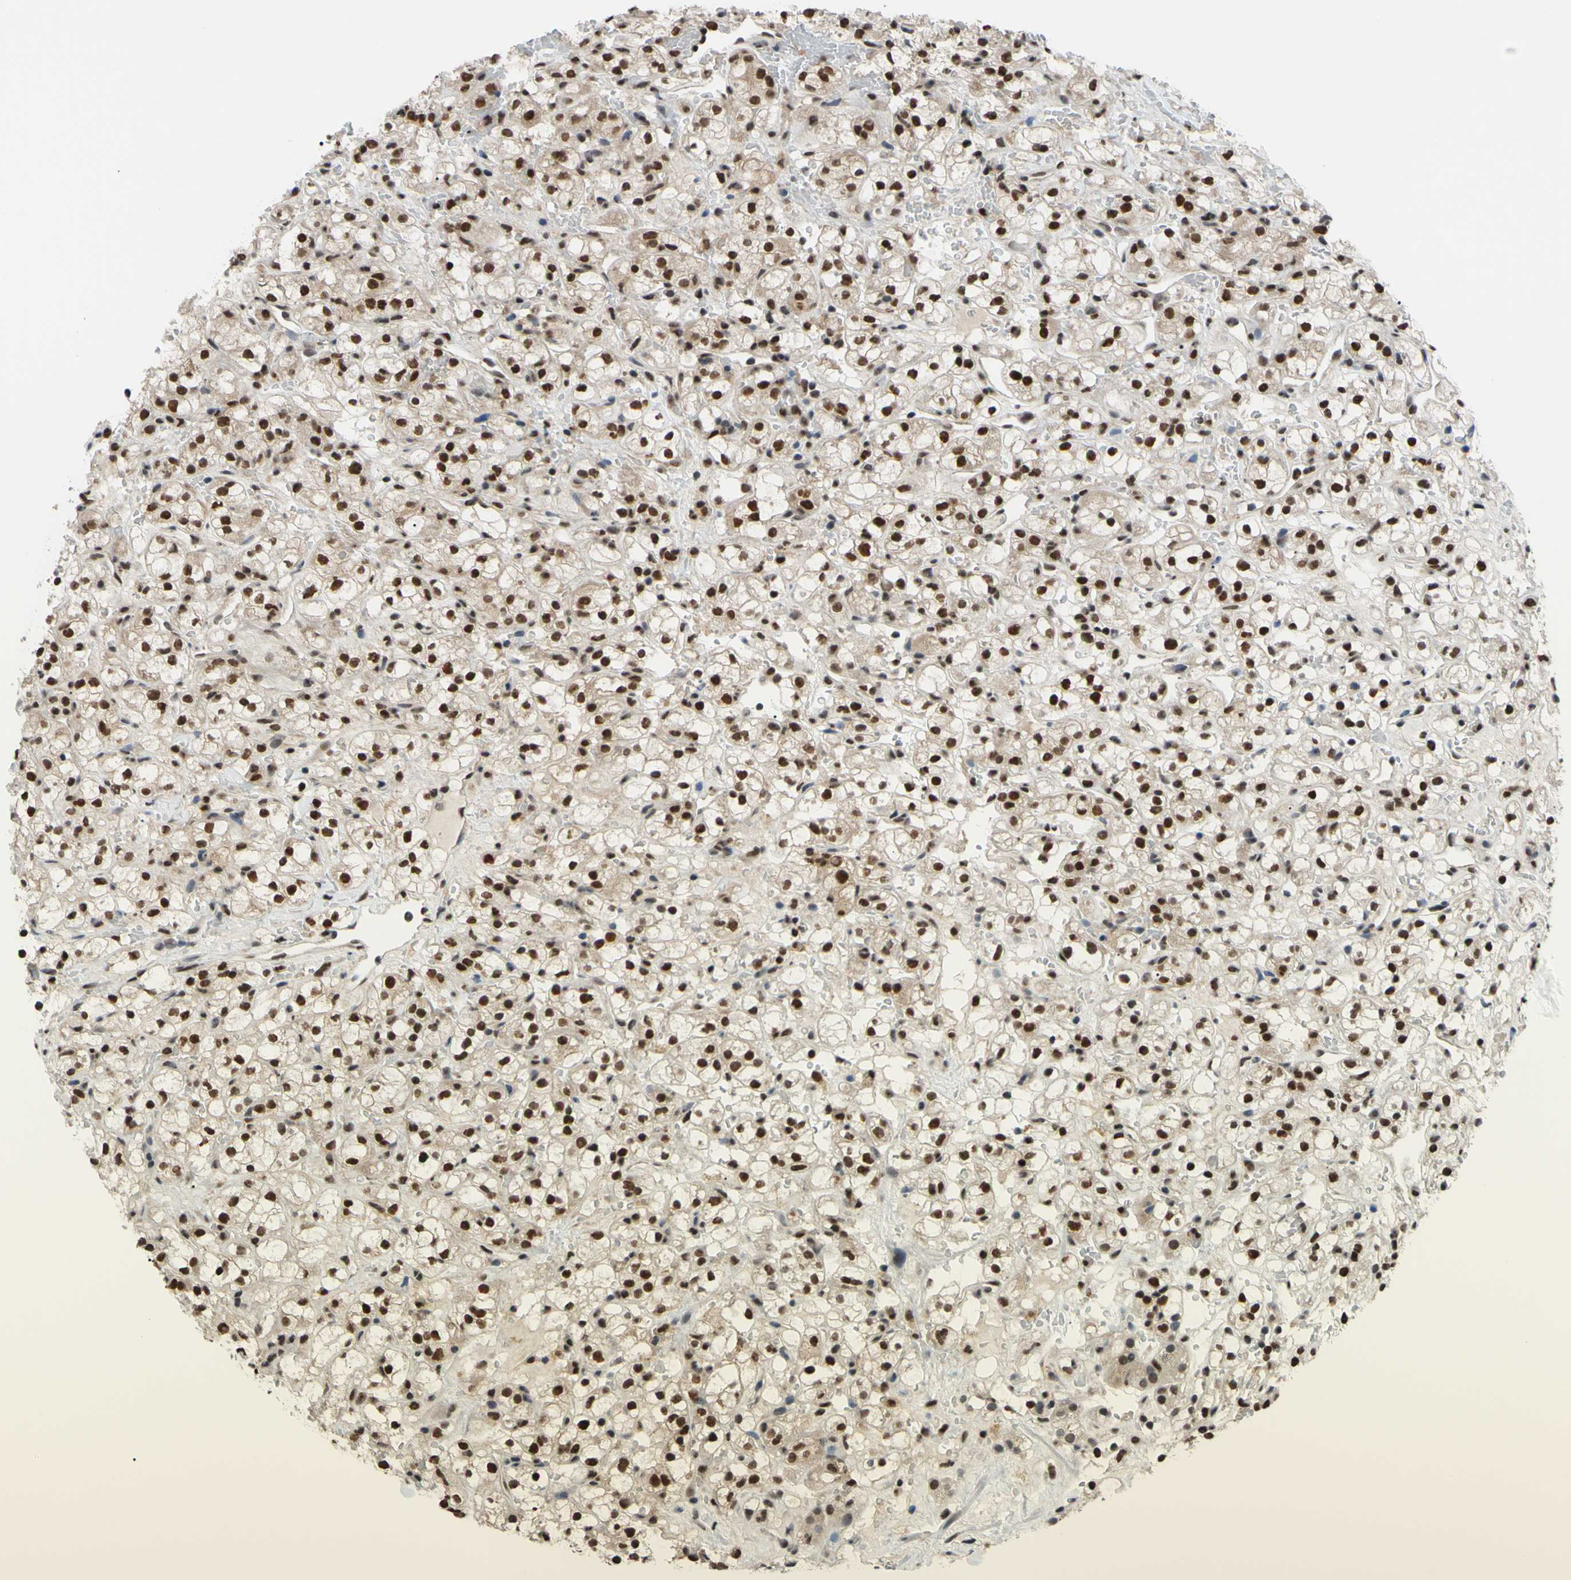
{"staining": {"intensity": "strong", "quantity": ">75%", "location": "cytoplasmic/membranous,nuclear"}, "tissue": "renal cancer", "cell_type": "Tumor cells", "image_type": "cancer", "snomed": [{"axis": "morphology", "description": "Adenocarcinoma, NOS"}, {"axis": "topography", "description": "Kidney"}], "caption": "Protein expression by IHC displays strong cytoplasmic/membranous and nuclear expression in approximately >75% of tumor cells in renal cancer (adenocarcinoma).", "gene": "FKBP5", "patient": {"sex": "male", "age": 61}}